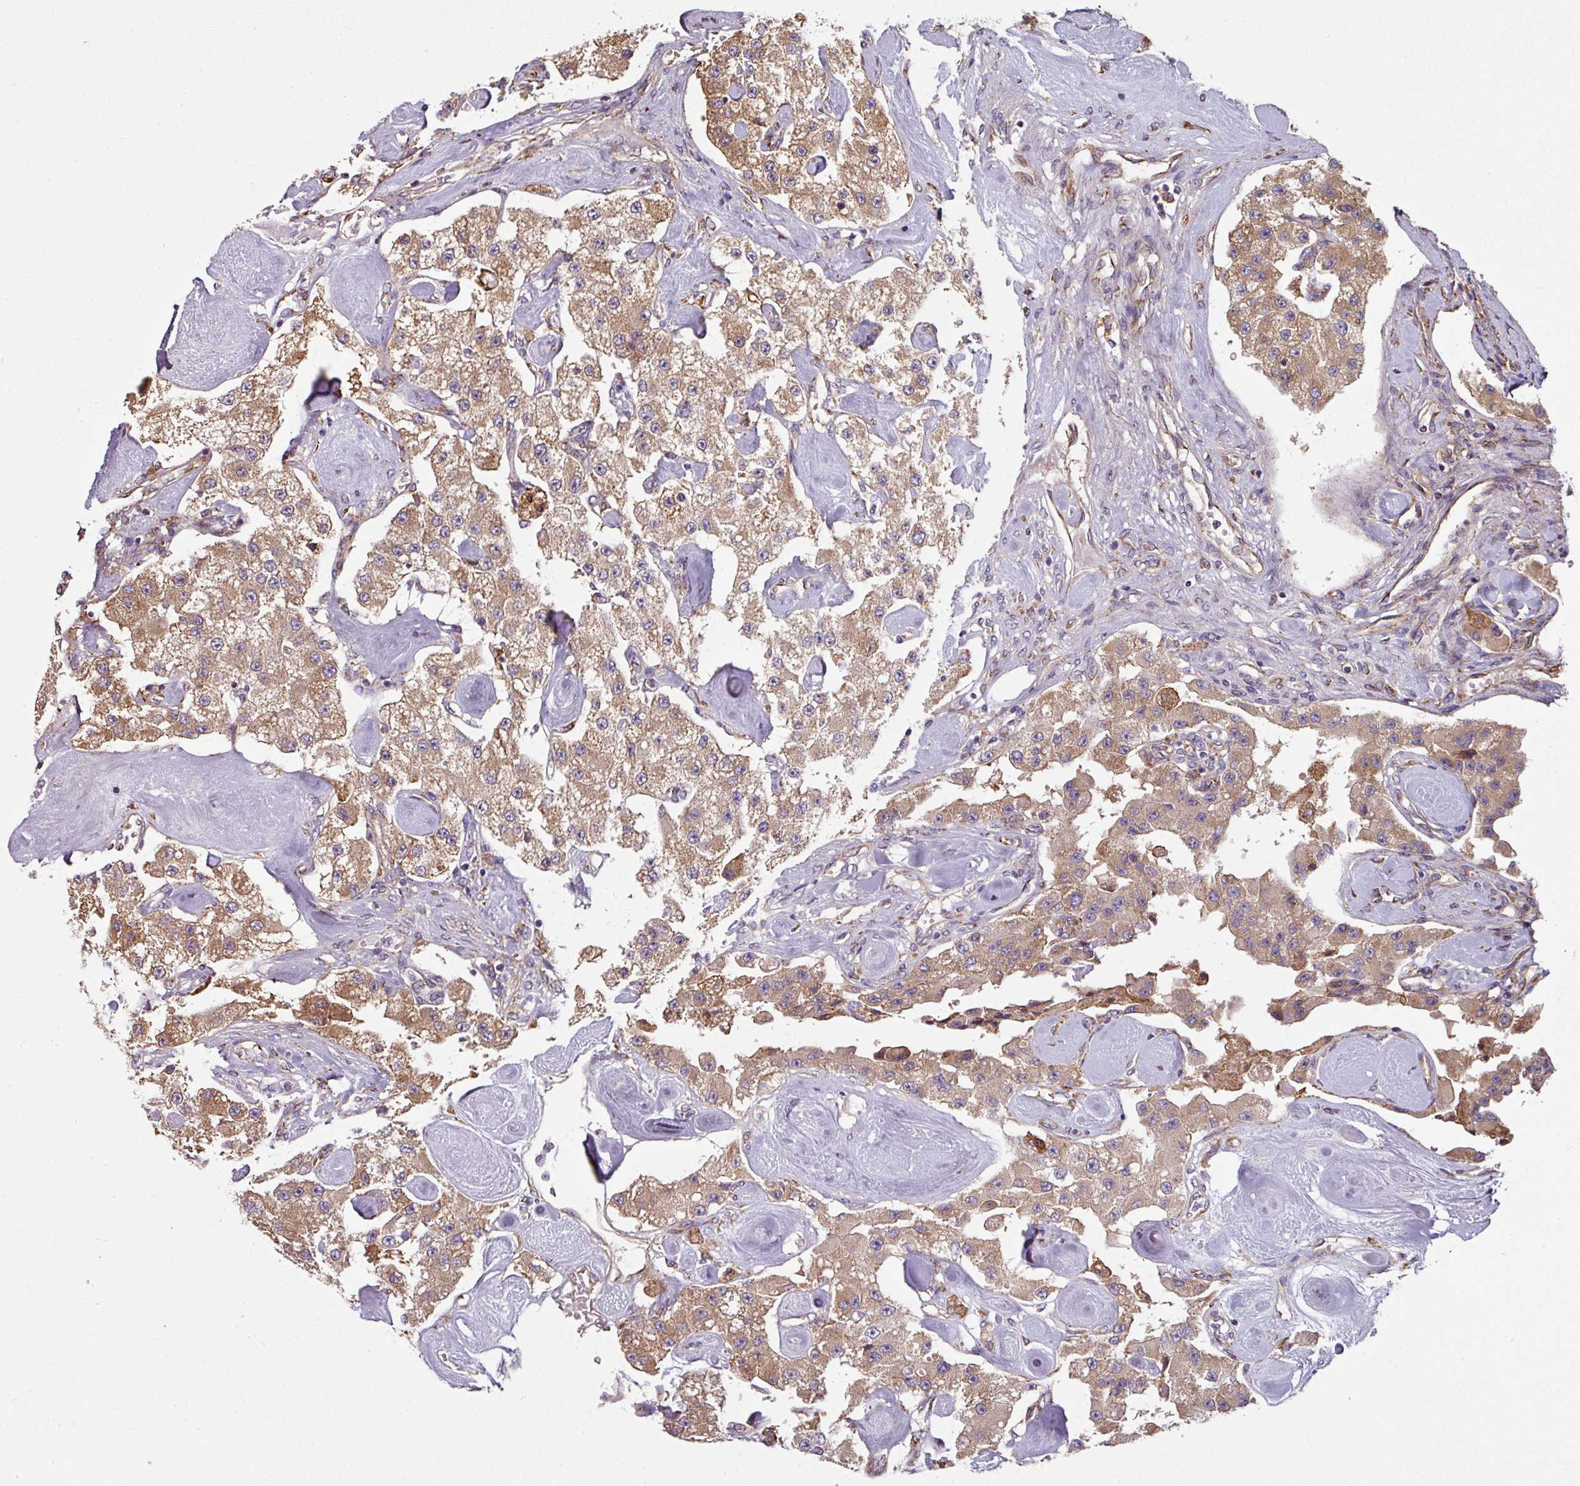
{"staining": {"intensity": "moderate", "quantity": ">75%", "location": "cytoplasmic/membranous"}, "tissue": "carcinoid", "cell_type": "Tumor cells", "image_type": "cancer", "snomed": [{"axis": "morphology", "description": "Carcinoid, malignant, NOS"}, {"axis": "topography", "description": "Pancreas"}], "caption": "Immunohistochemistry histopathology image of neoplastic tissue: human carcinoid (malignant) stained using IHC shows medium levels of moderate protein expression localized specifically in the cytoplasmic/membranous of tumor cells, appearing as a cytoplasmic/membranous brown color.", "gene": "FAT4", "patient": {"sex": "male", "age": 41}}